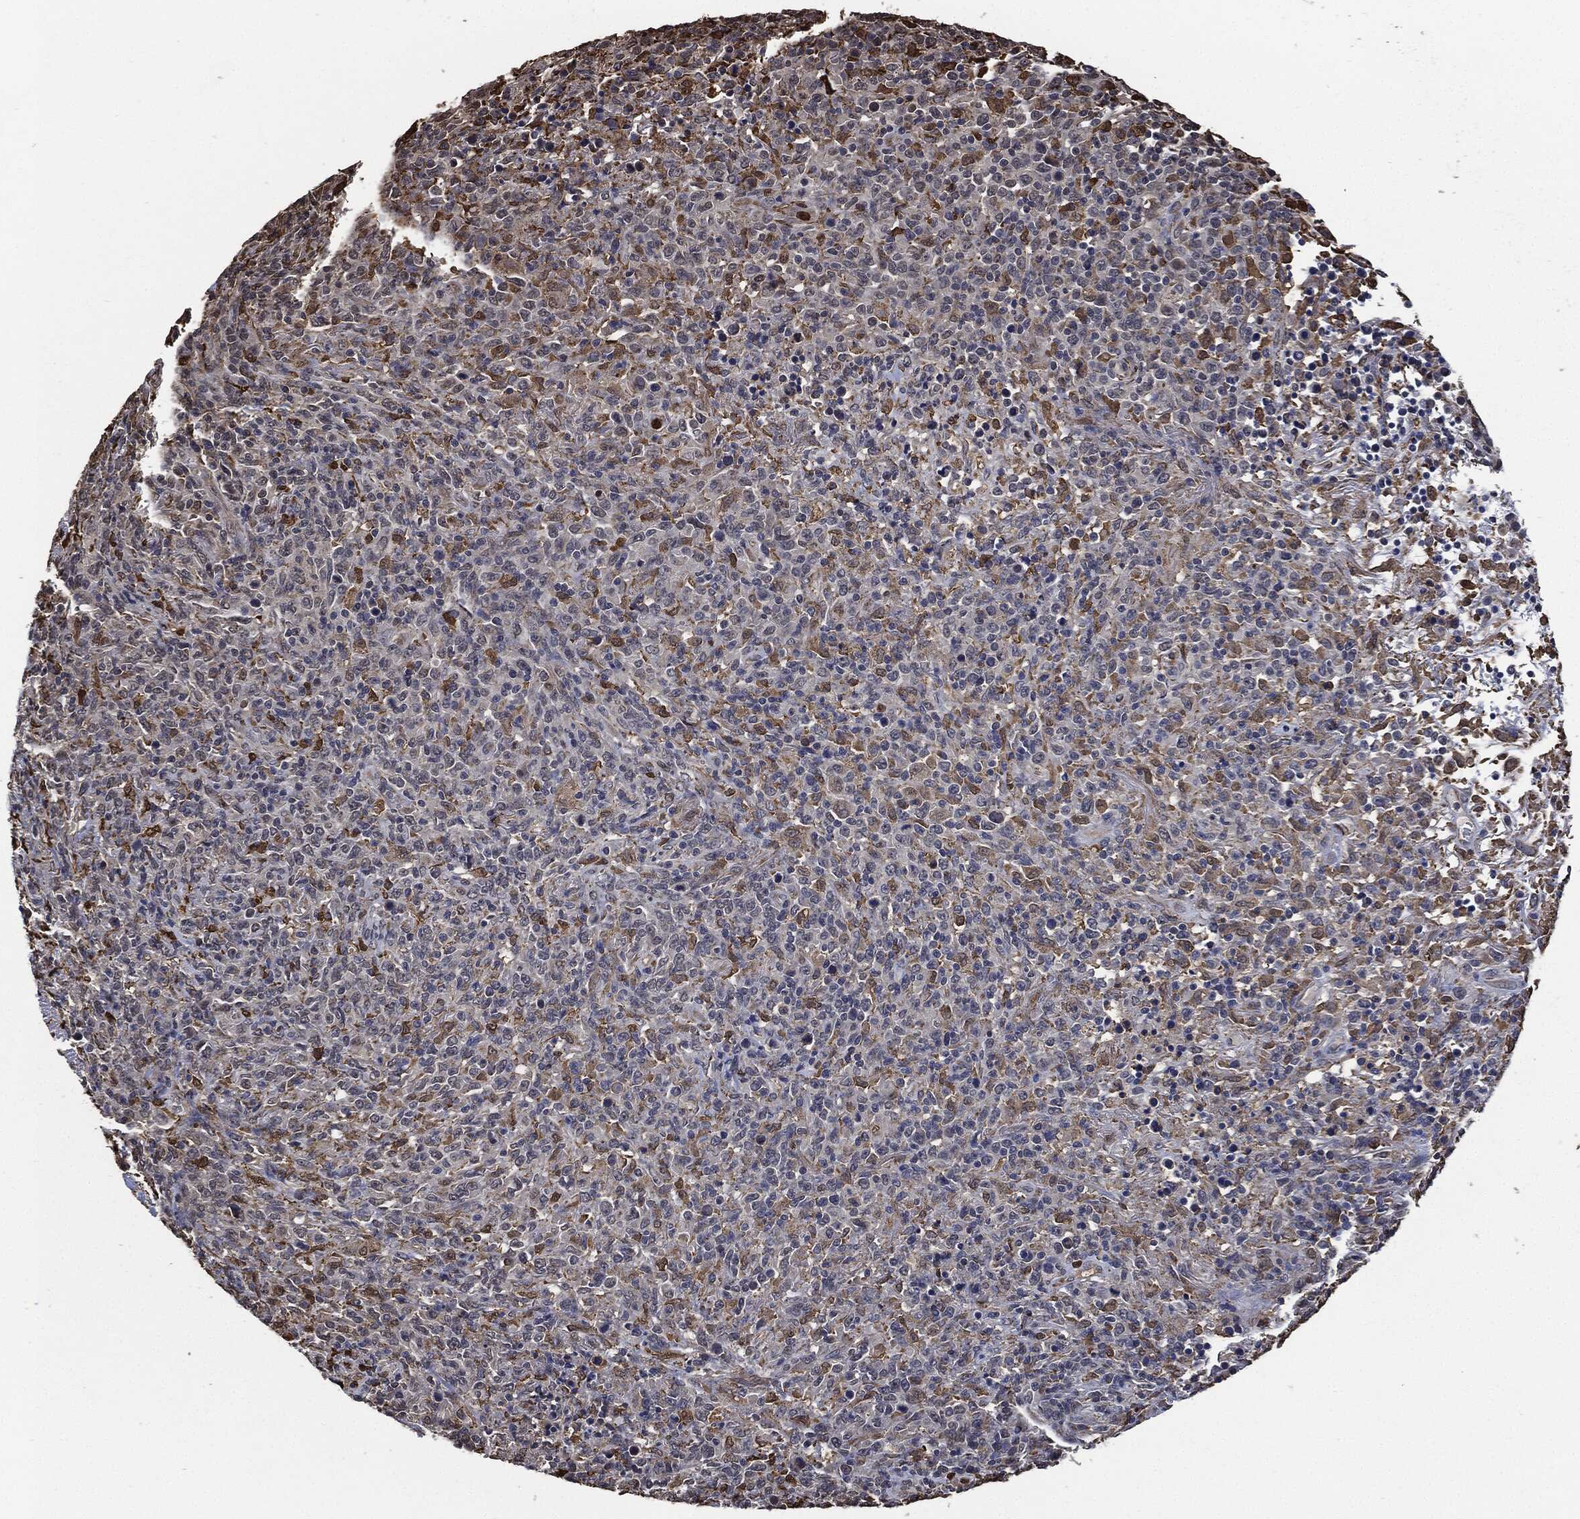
{"staining": {"intensity": "weak", "quantity": "25%-75%", "location": "cytoplasmic/membranous"}, "tissue": "lymphoma", "cell_type": "Tumor cells", "image_type": "cancer", "snomed": [{"axis": "morphology", "description": "Malignant lymphoma, non-Hodgkin's type, High grade"}, {"axis": "topography", "description": "Lung"}], "caption": "Protein analysis of malignant lymphoma, non-Hodgkin's type (high-grade) tissue demonstrates weak cytoplasmic/membranous staining in approximately 25%-75% of tumor cells.", "gene": "S100A9", "patient": {"sex": "male", "age": 79}}